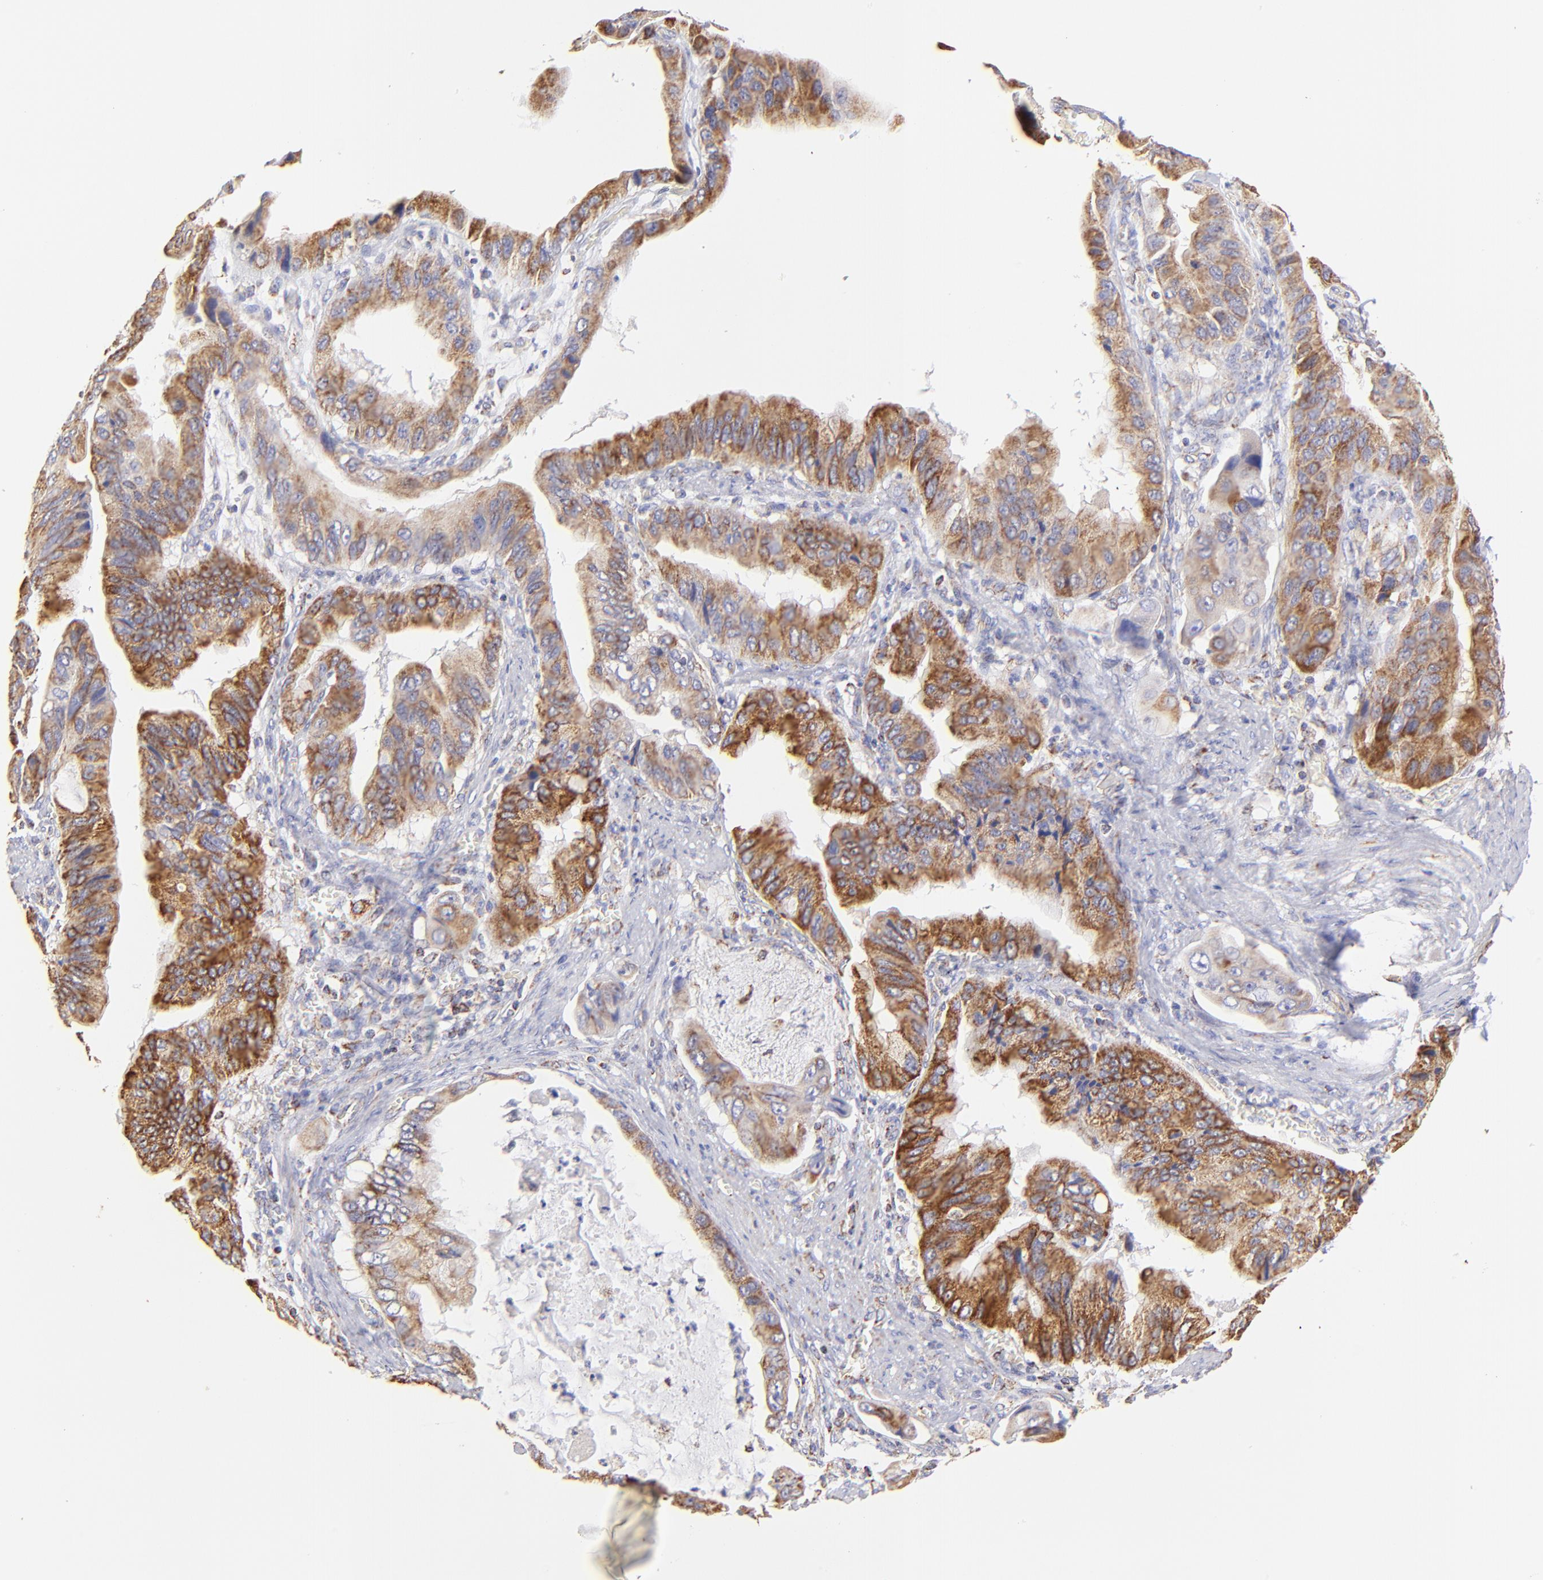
{"staining": {"intensity": "strong", "quantity": ">75%", "location": "cytoplasmic/membranous"}, "tissue": "stomach cancer", "cell_type": "Tumor cells", "image_type": "cancer", "snomed": [{"axis": "morphology", "description": "Adenocarcinoma, NOS"}, {"axis": "topography", "description": "Stomach, upper"}], "caption": "This is an image of IHC staining of stomach cancer (adenocarcinoma), which shows strong positivity in the cytoplasmic/membranous of tumor cells.", "gene": "ECH1", "patient": {"sex": "male", "age": 80}}